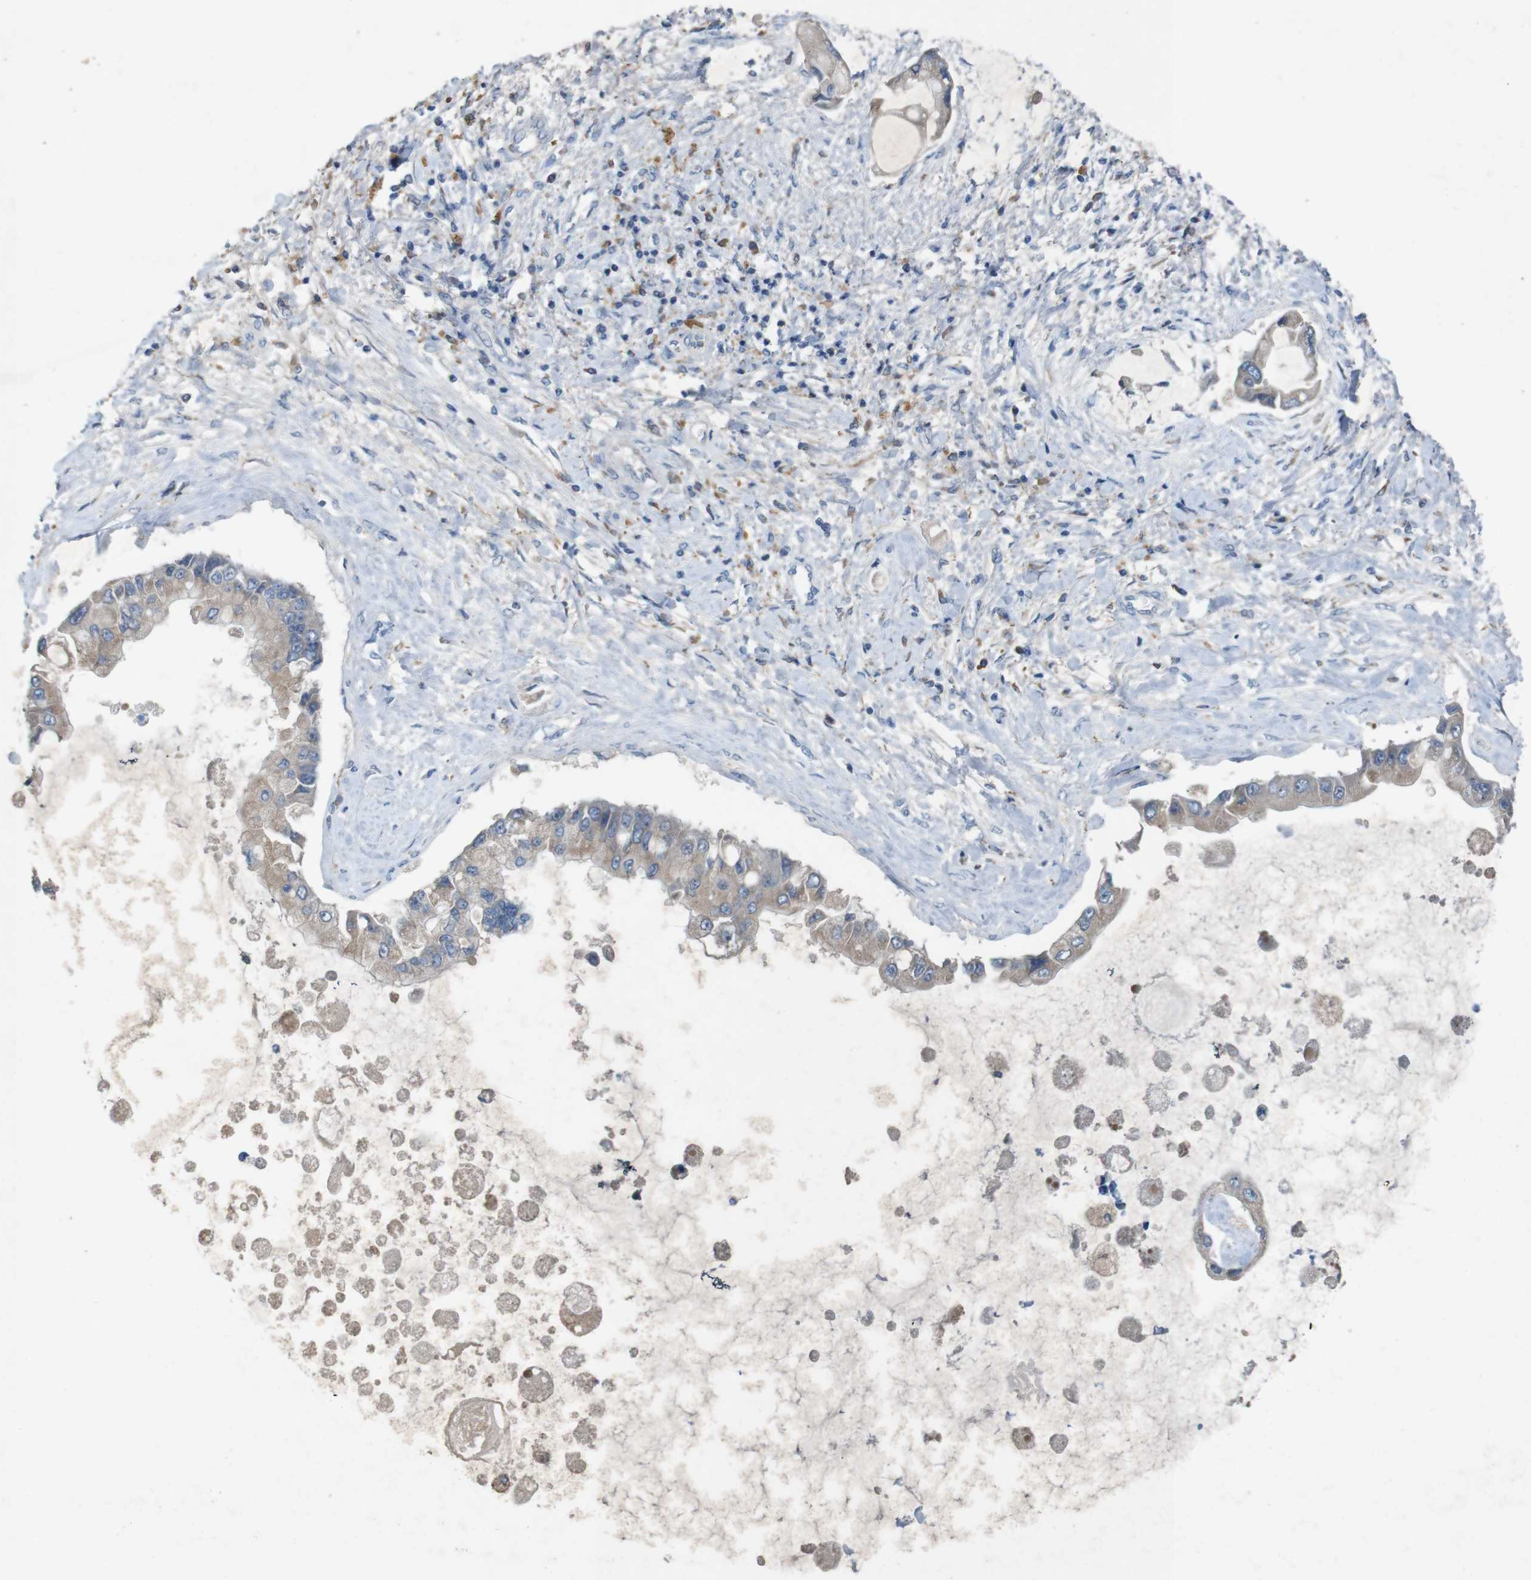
{"staining": {"intensity": "weak", "quantity": ">75%", "location": "cytoplasmic/membranous"}, "tissue": "liver cancer", "cell_type": "Tumor cells", "image_type": "cancer", "snomed": [{"axis": "morphology", "description": "Cholangiocarcinoma"}, {"axis": "topography", "description": "Liver"}], "caption": "This is a micrograph of immunohistochemistry staining of cholangiocarcinoma (liver), which shows weak expression in the cytoplasmic/membranous of tumor cells.", "gene": "MOGAT3", "patient": {"sex": "male", "age": 50}}